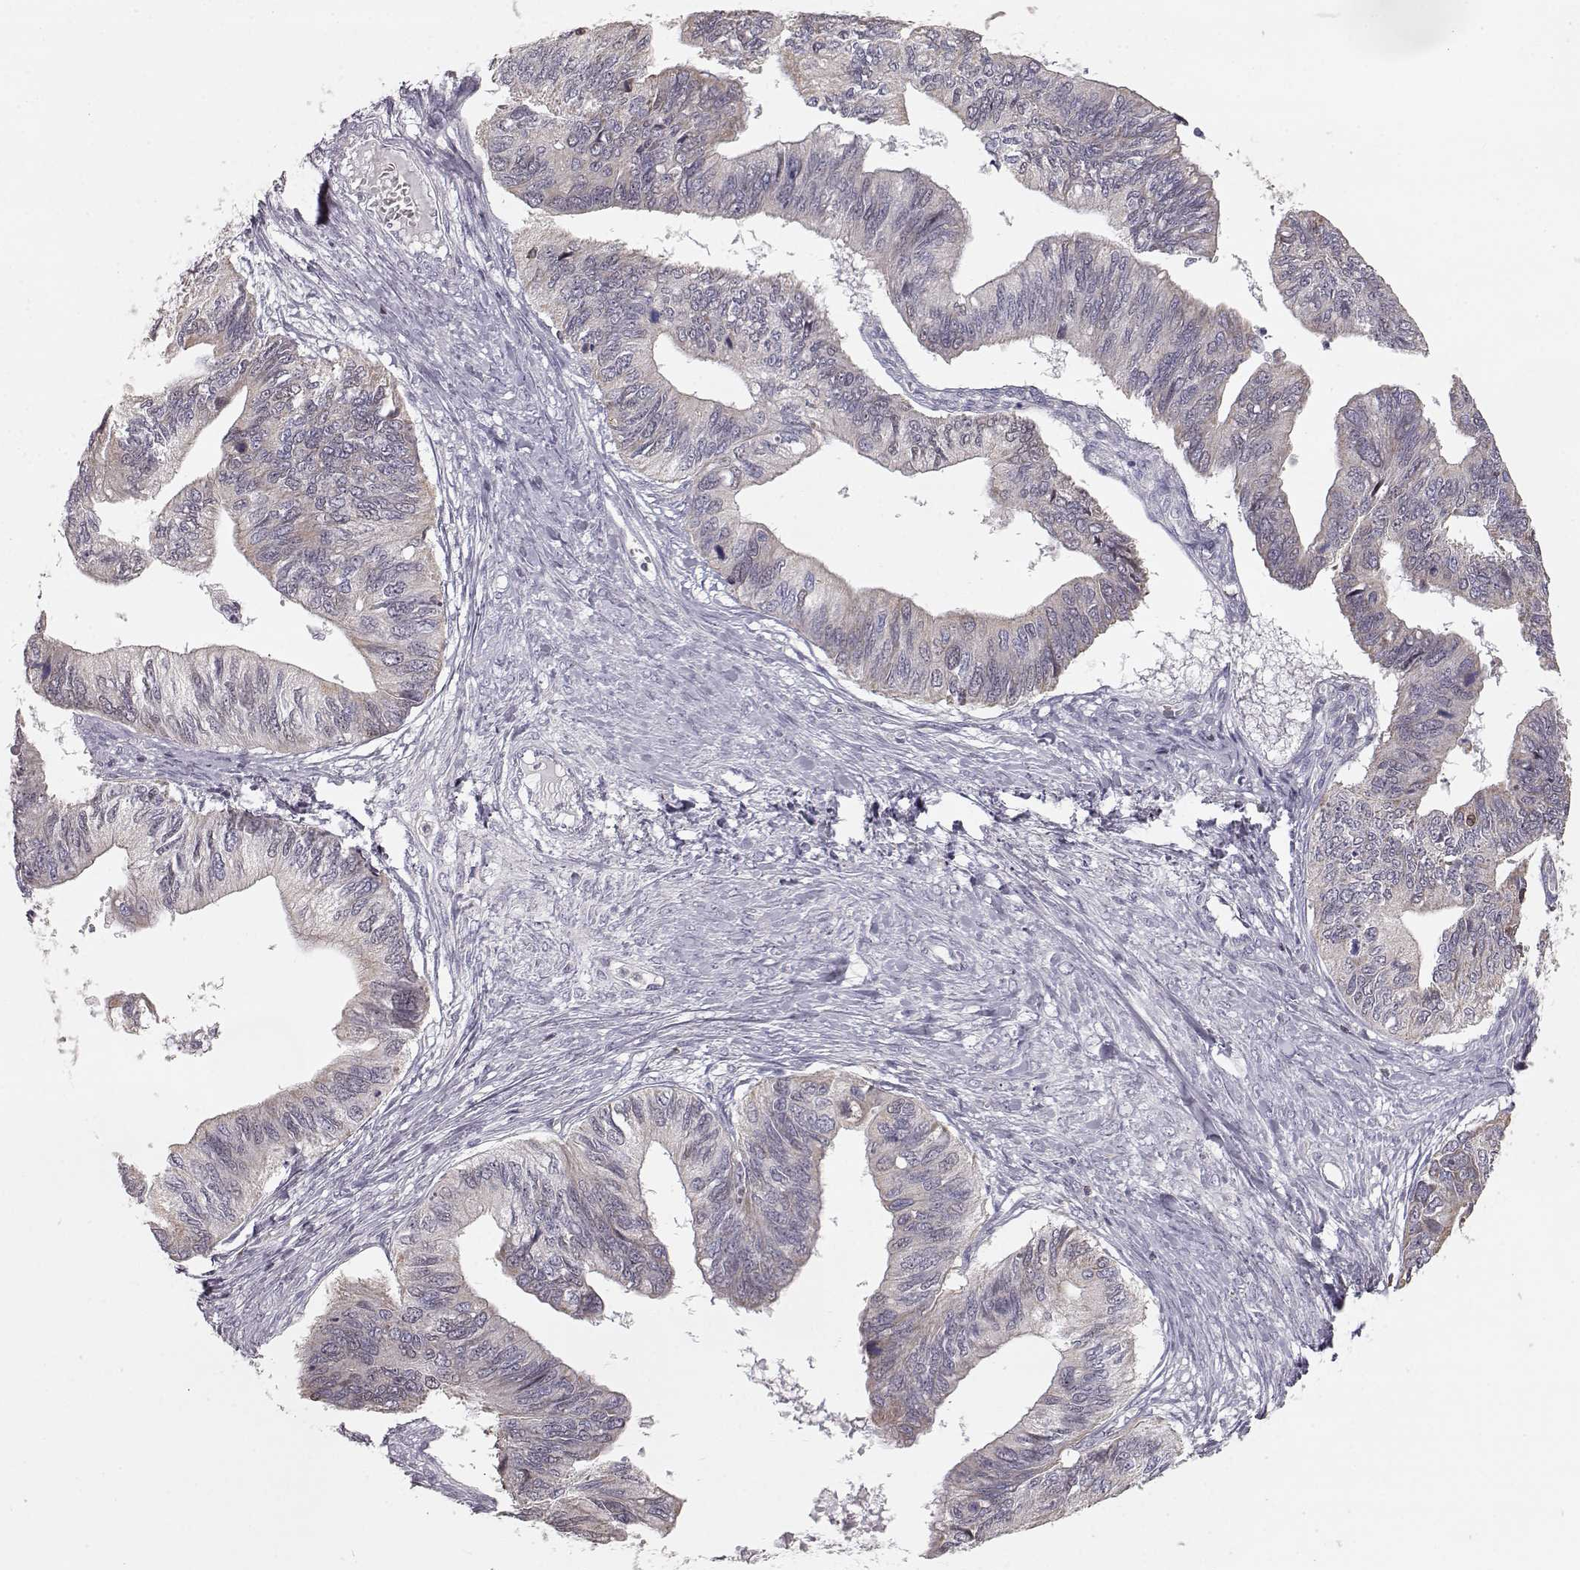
{"staining": {"intensity": "negative", "quantity": "none", "location": "none"}, "tissue": "ovarian cancer", "cell_type": "Tumor cells", "image_type": "cancer", "snomed": [{"axis": "morphology", "description": "Cystadenocarcinoma, mucinous, NOS"}, {"axis": "topography", "description": "Ovary"}], "caption": "Immunohistochemistry (IHC) of human ovarian cancer displays no positivity in tumor cells.", "gene": "GRAP2", "patient": {"sex": "female", "age": 76}}